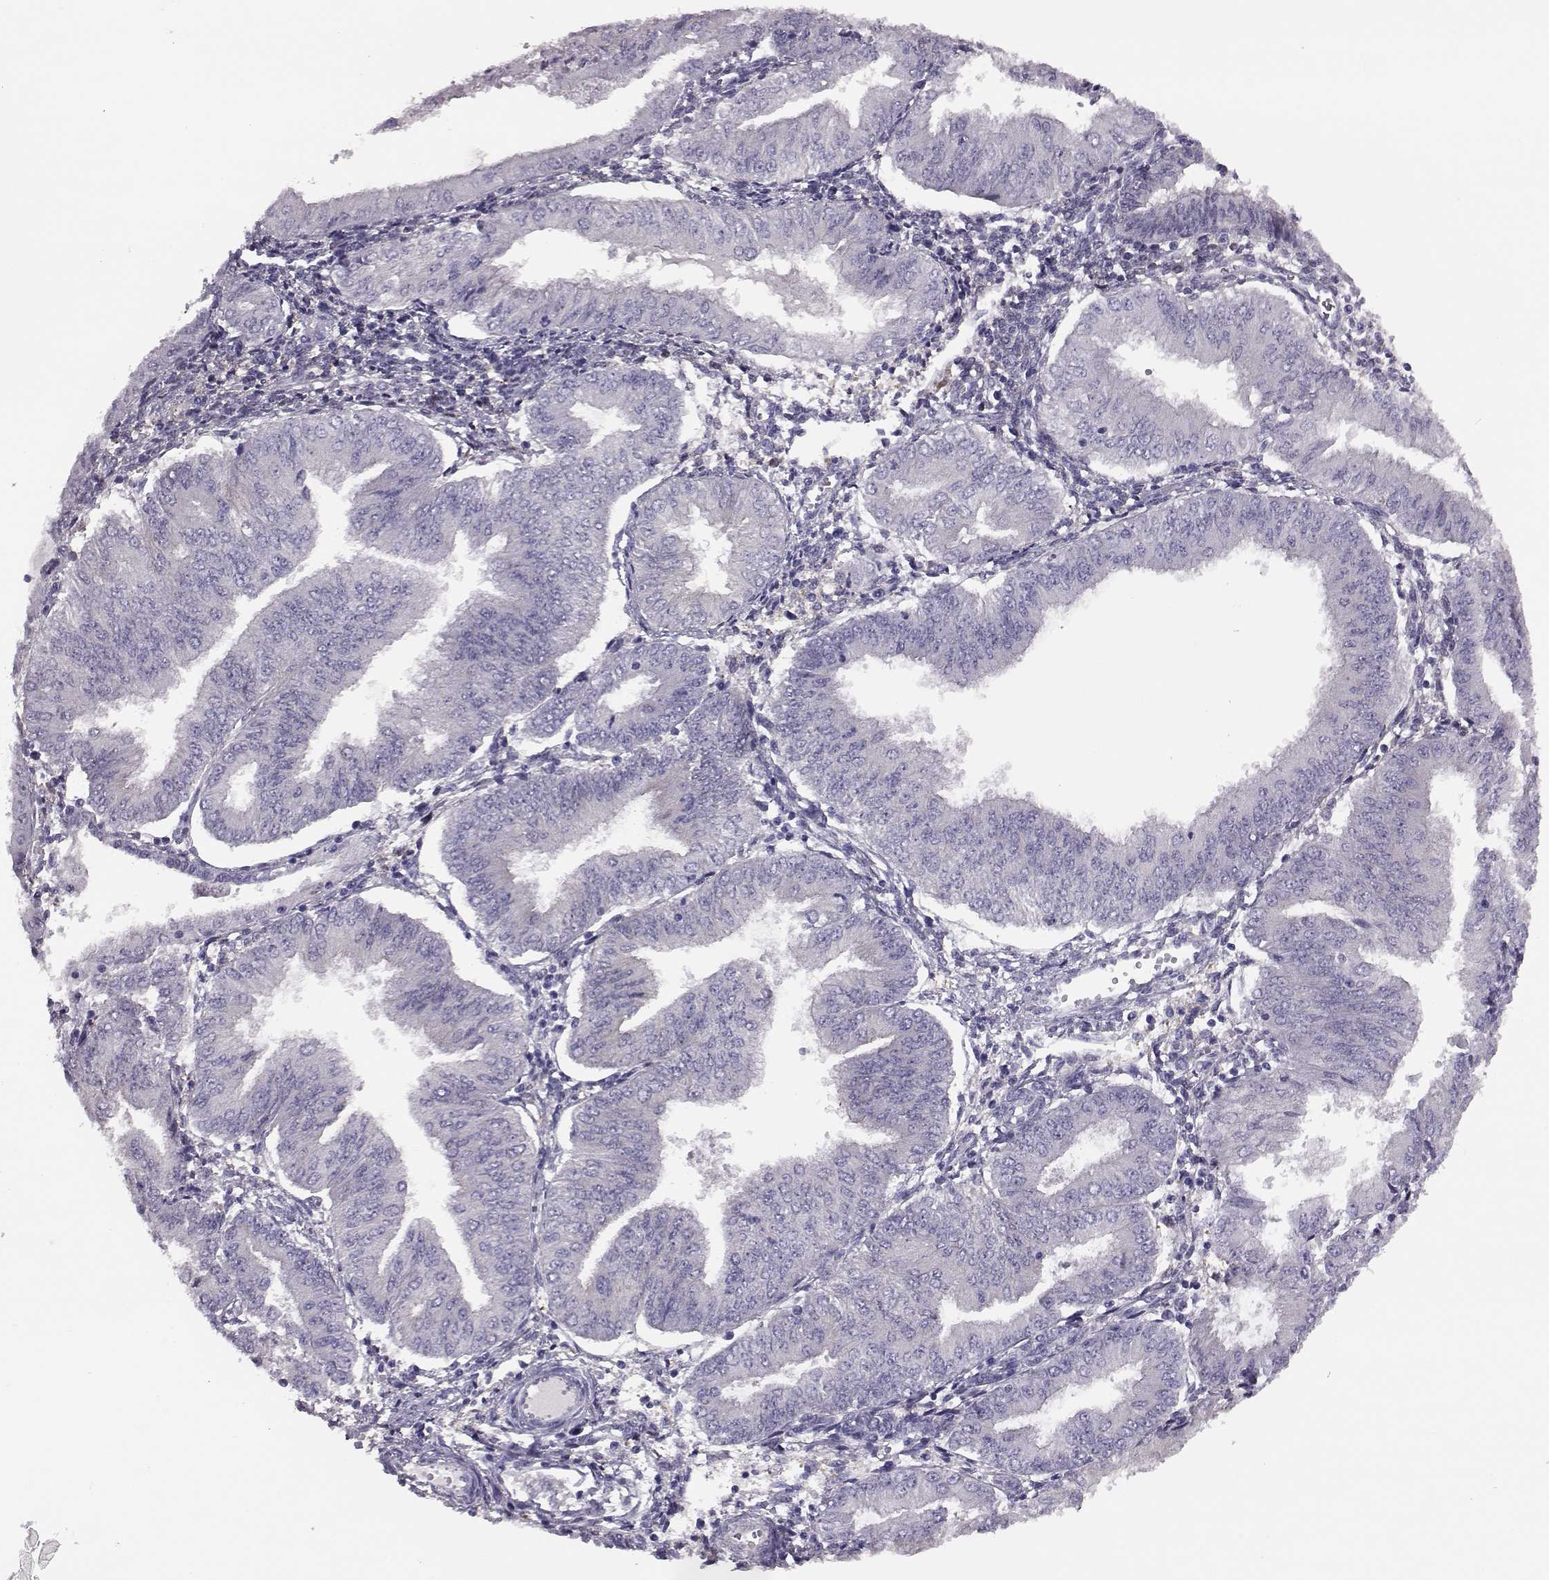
{"staining": {"intensity": "negative", "quantity": "none", "location": "none"}, "tissue": "endometrial cancer", "cell_type": "Tumor cells", "image_type": "cancer", "snomed": [{"axis": "morphology", "description": "Adenocarcinoma, NOS"}, {"axis": "topography", "description": "Endometrium"}], "caption": "Immunohistochemical staining of human adenocarcinoma (endometrial) demonstrates no significant positivity in tumor cells.", "gene": "ADGRG5", "patient": {"sex": "female", "age": 53}}